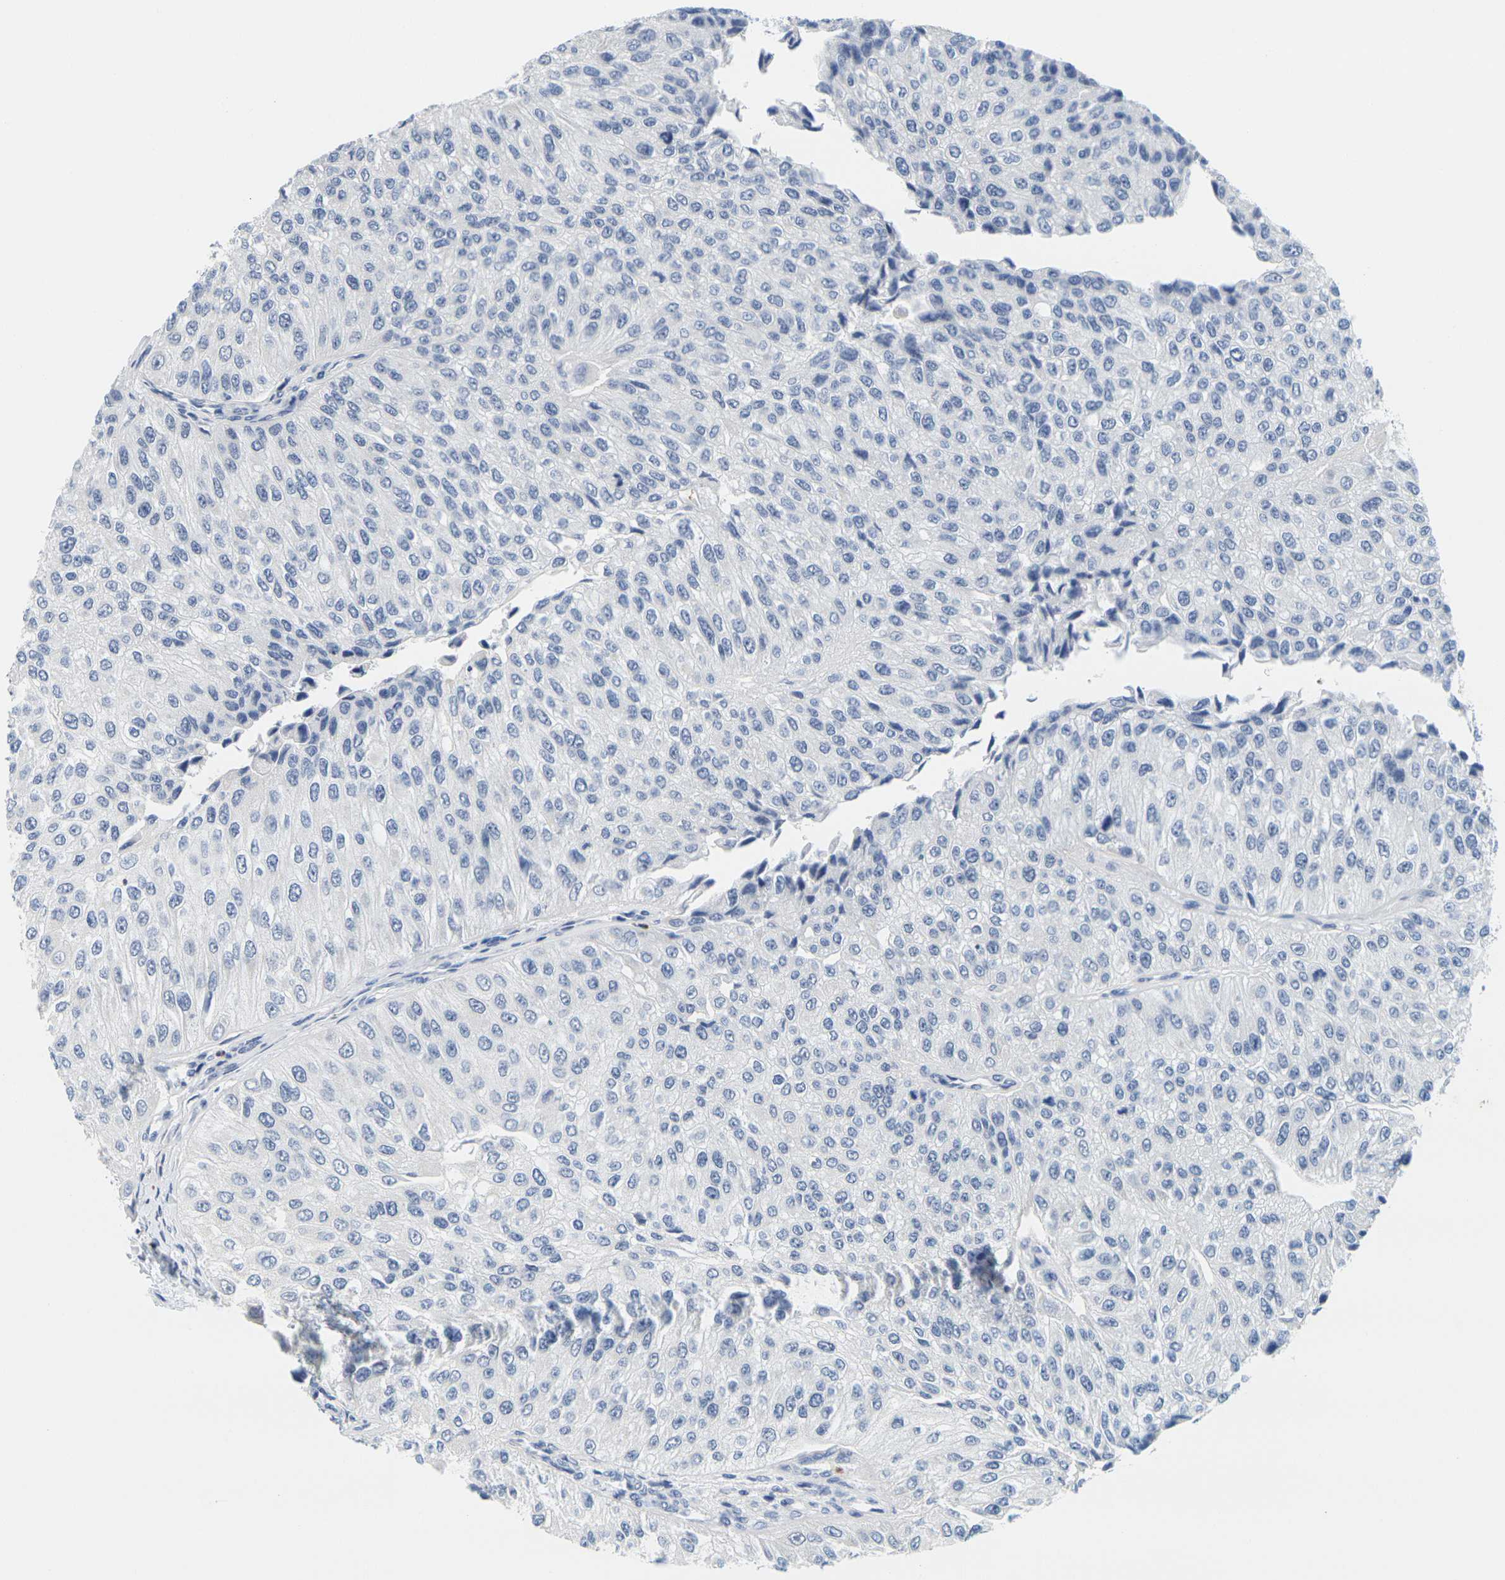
{"staining": {"intensity": "negative", "quantity": "none", "location": "none"}, "tissue": "urothelial cancer", "cell_type": "Tumor cells", "image_type": "cancer", "snomed": [{"axis": "morphology", "description": "Urothelial carcinoma, High grade"}, {"axis": "topography", "description": "Kidney"}, {"axis": "topography", "description": "Urinary bladder"}], "caption": "The micrograph demonstrates no staining of tumor cells in urothelial cancer.", "gene": "KLK5", "patient": {"sex": "male", "age": 77}}